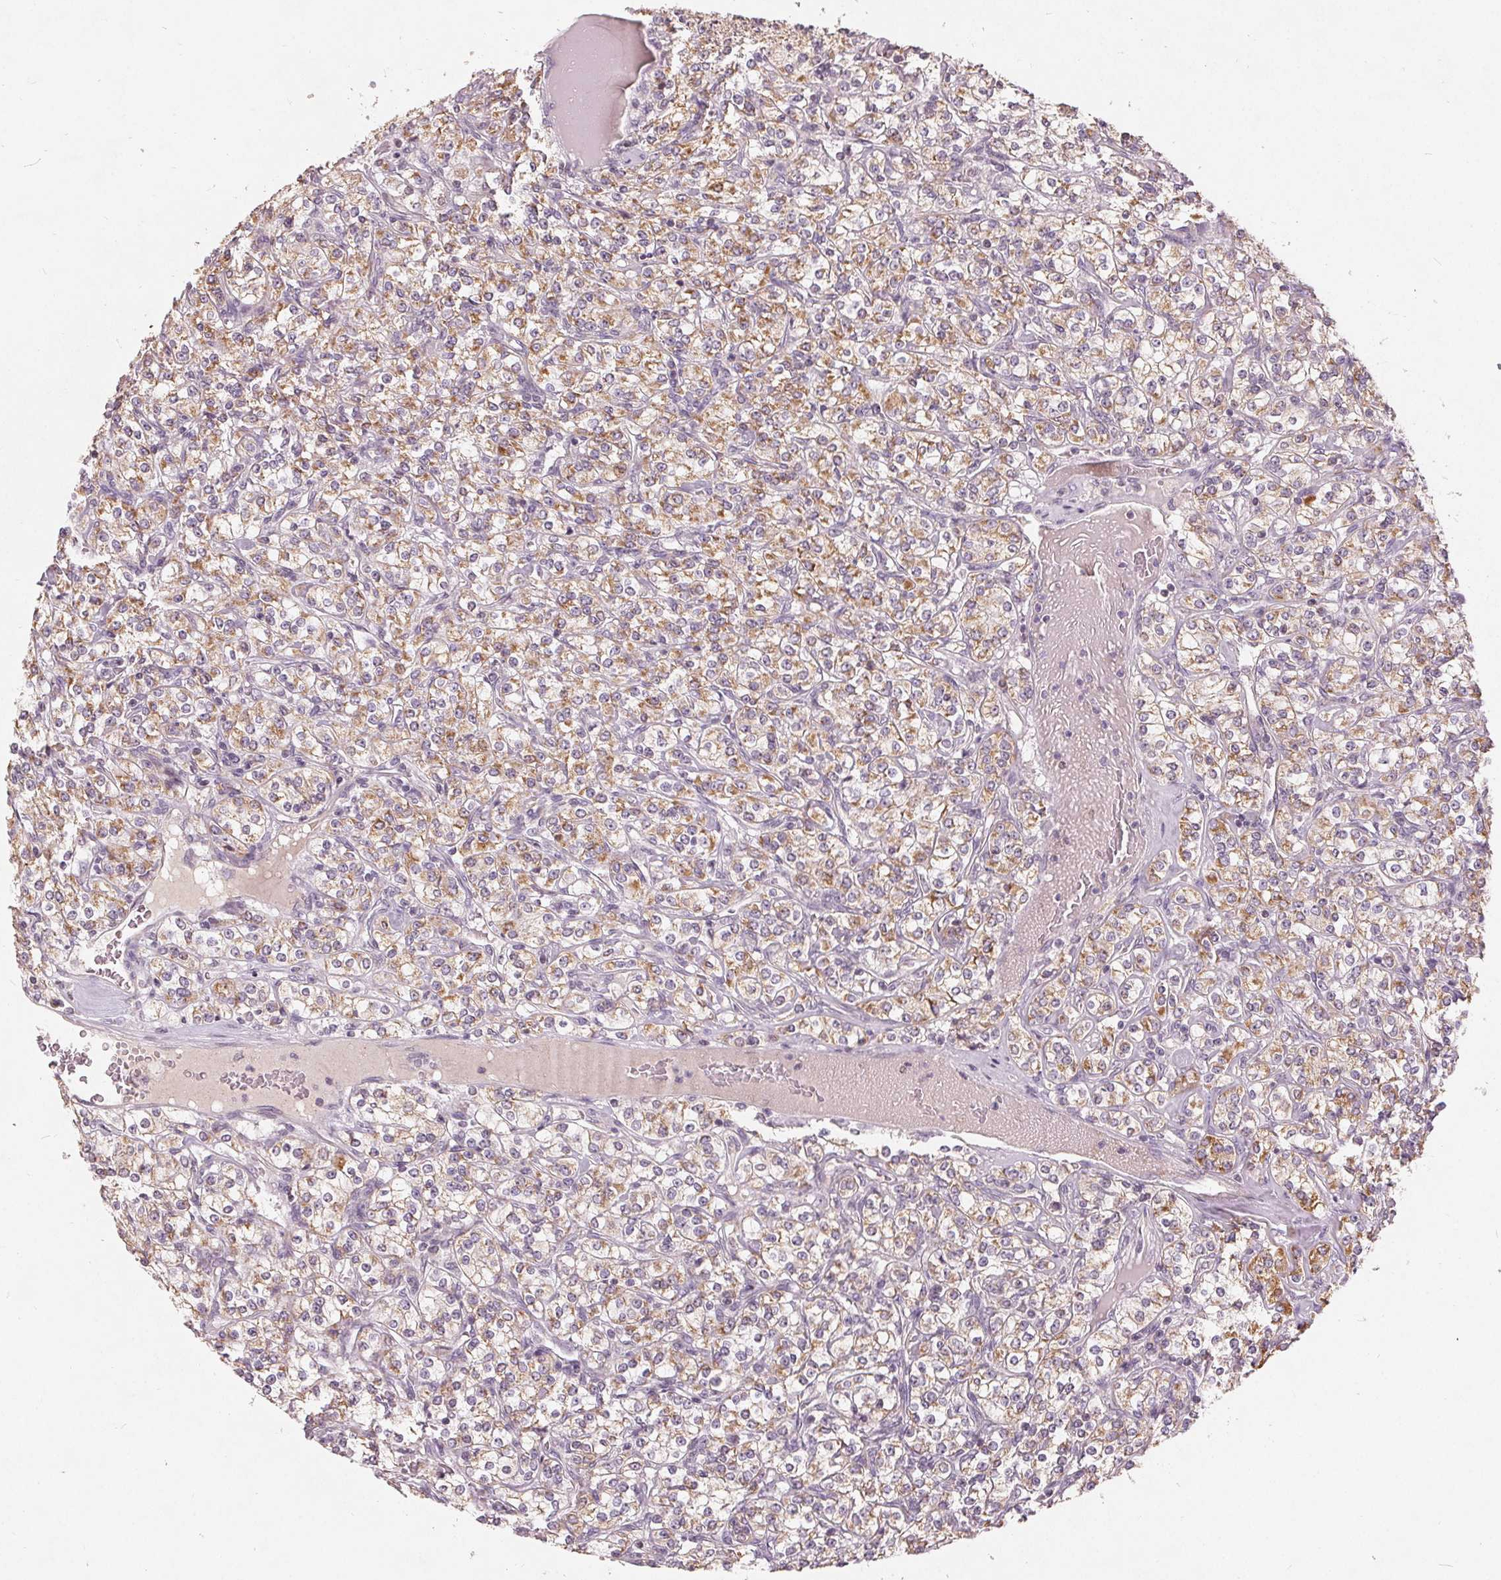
{"staining": {"intensity": "moderate", "quantity": ">75%", "location": "cytoplasmic/membranous"}, "tissue": "renal cancer", "cell_type": "Tumor cells", "image_type": "cancer", "snomed": [{"axis": "morphology", "description": "Adenocarcinoma, NOS"}, {"axis": "topography", "description": "Kidney"}], "caption": "An IHC micrograph of tumor tissue is shown. Protein staining in brown highlights moderate cytoplasmic/membranous positivity in renal cancer (adenocarcinoma) within tumor cells. (Stains: DAB in brown, nuclei in blue, Microscopy: brightfield microscopy at high magnification).", "gene": "TRIM60", "patient": {"sex": "male", "age": 77}}